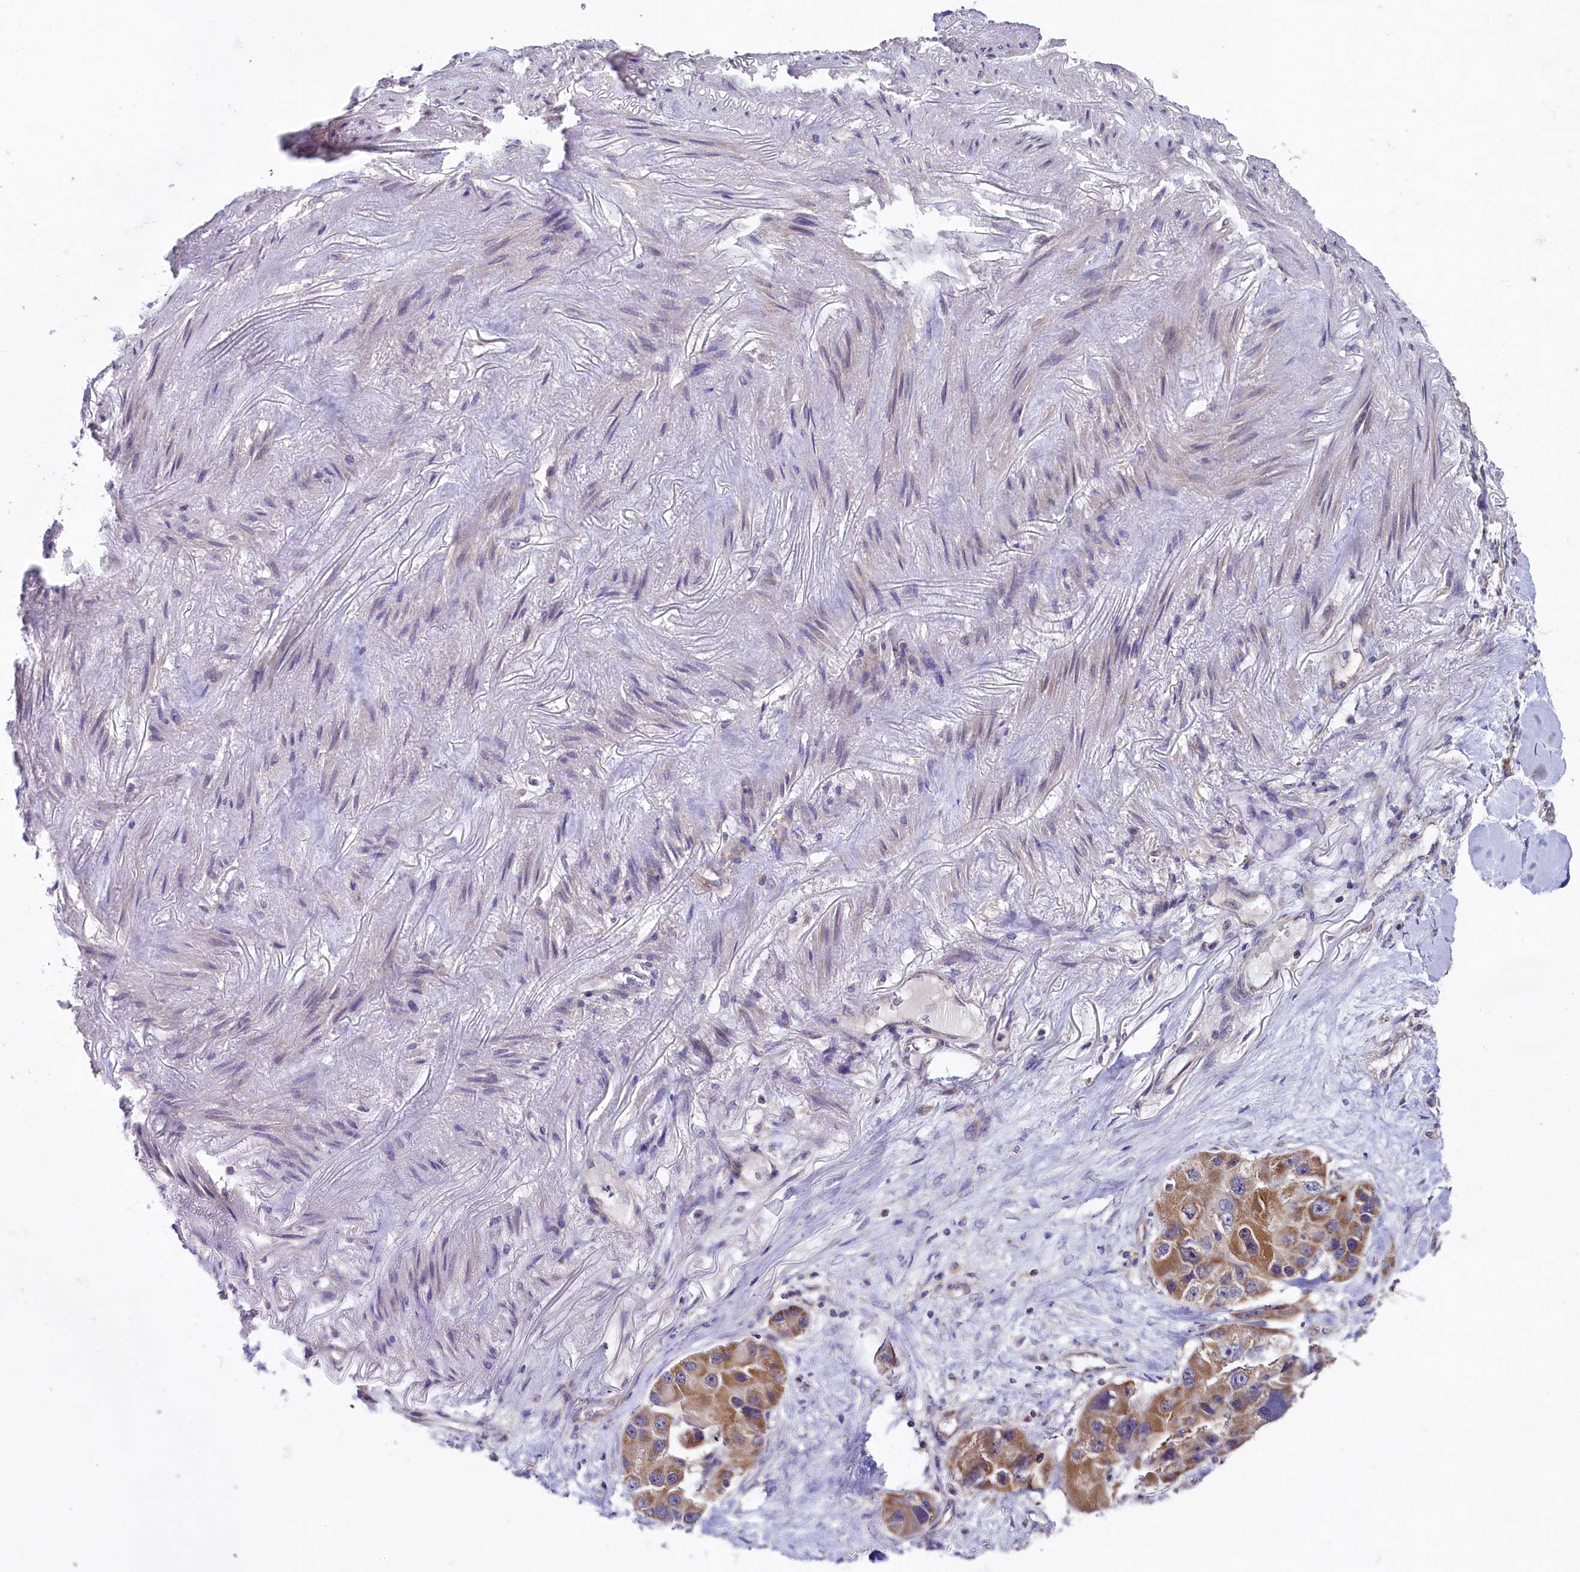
{"staining": {"intensity": "moderate", "quantity": ">75%", "location": "cytoplasmic/membranous"}, "tissue": "lung cancer", "cell_type": "Tumor cells", "image_type": "cancer", "snomed": [{"axis": "morphology", "description": "Adenocarcinoma, NOS"}, {"axis": "topography", "description": "Lung"}], "caption": "A brown stain labels moderate cytoplasmic/membranous expression of a protein in human lung cancer tumor cells.", "gene": "MRPL57", "patient": {"sex": "female", "age": 54}}